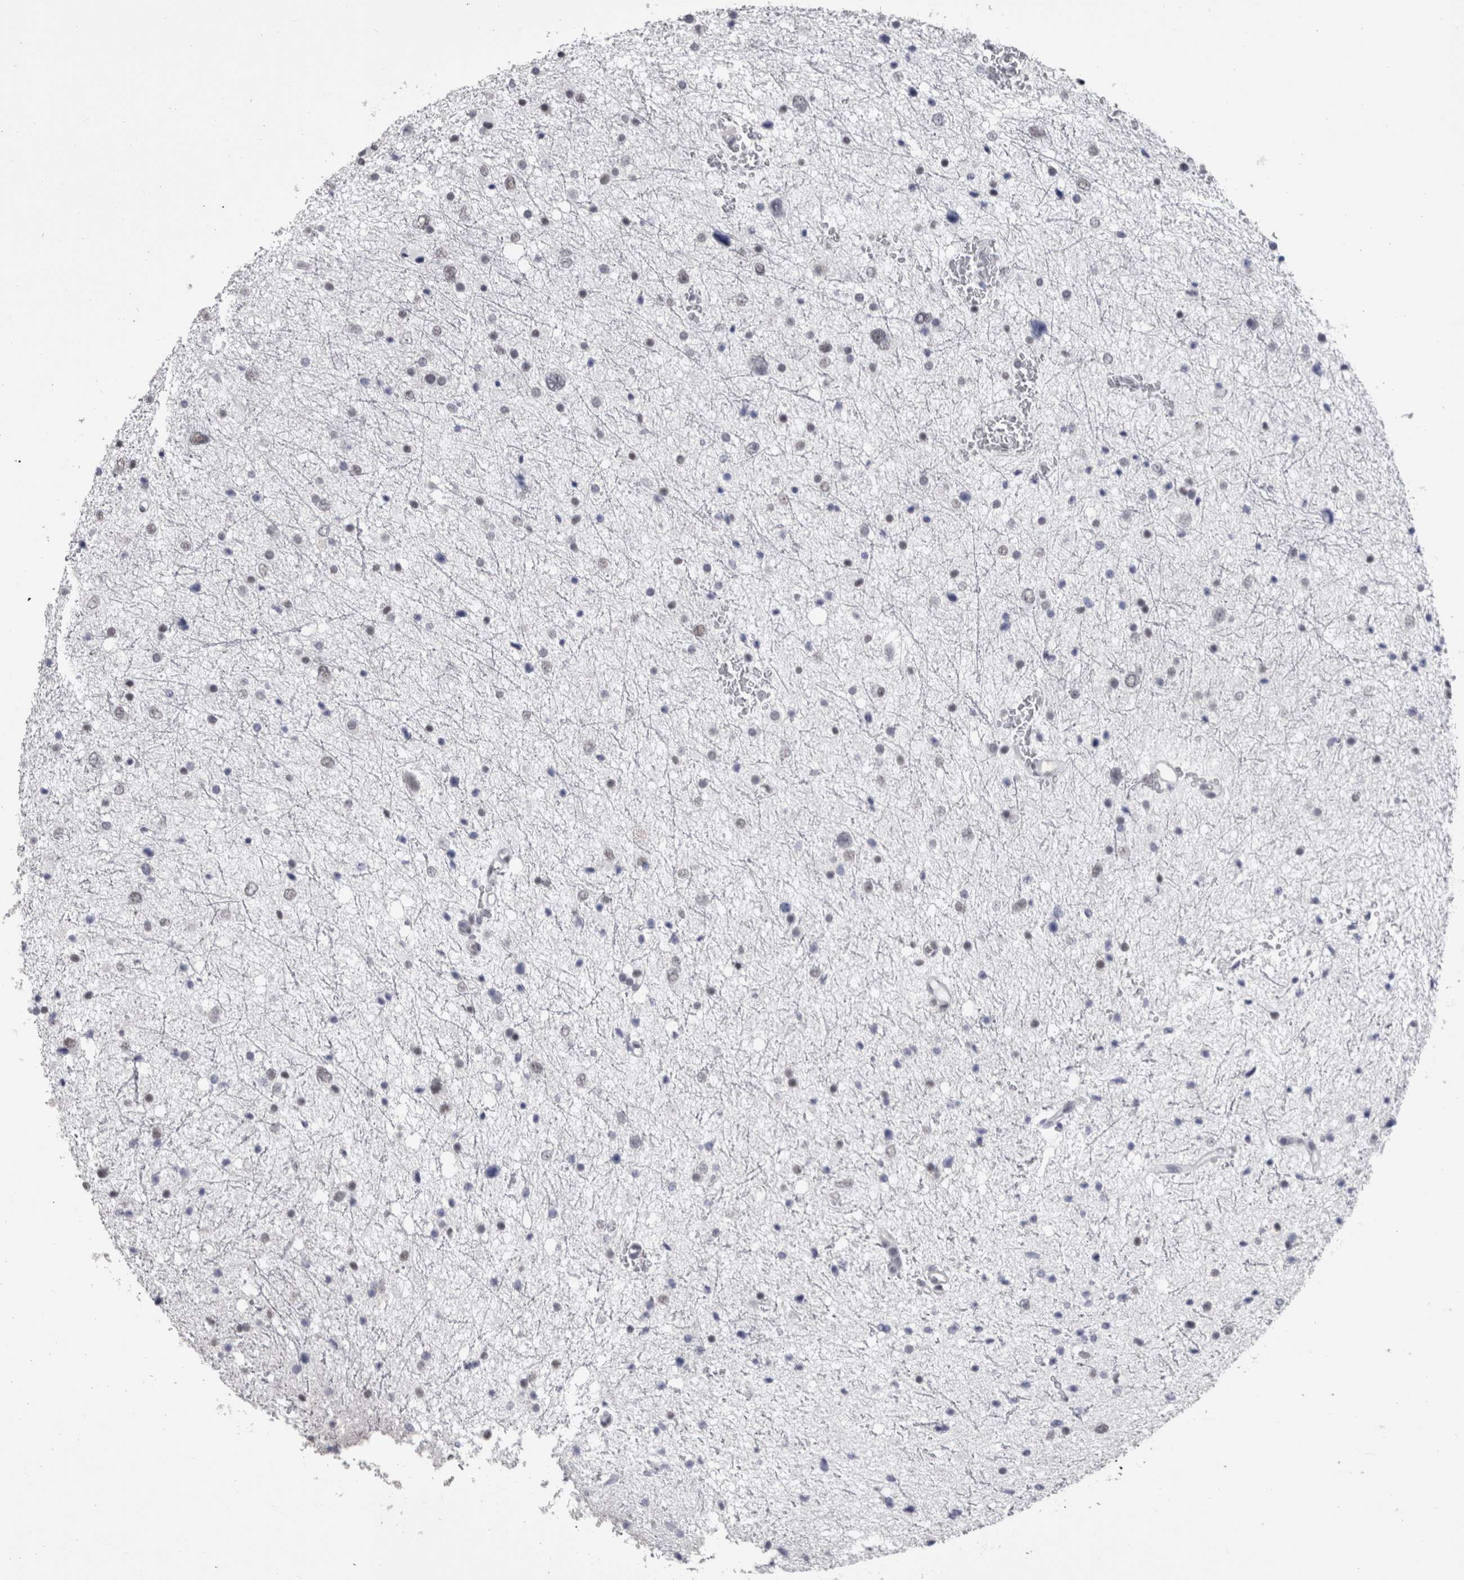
{"staining": {"intensity": "weak", "quantity": "<25%", "location": "nuclear"}, "tissue": "glioma", "cell_type": "Tumor cells", "image_type": "cancer", "snomed": [{"axis": "morphology", "description": "Glioma, malignant, Low grade"}, {"axis": "topography", "description": "Brain"}], "caption": "The image demonstrates no staining of tumor cells in glioma.", "gene": "DDX17", "patient": {"sex": "female", "age": 37}}